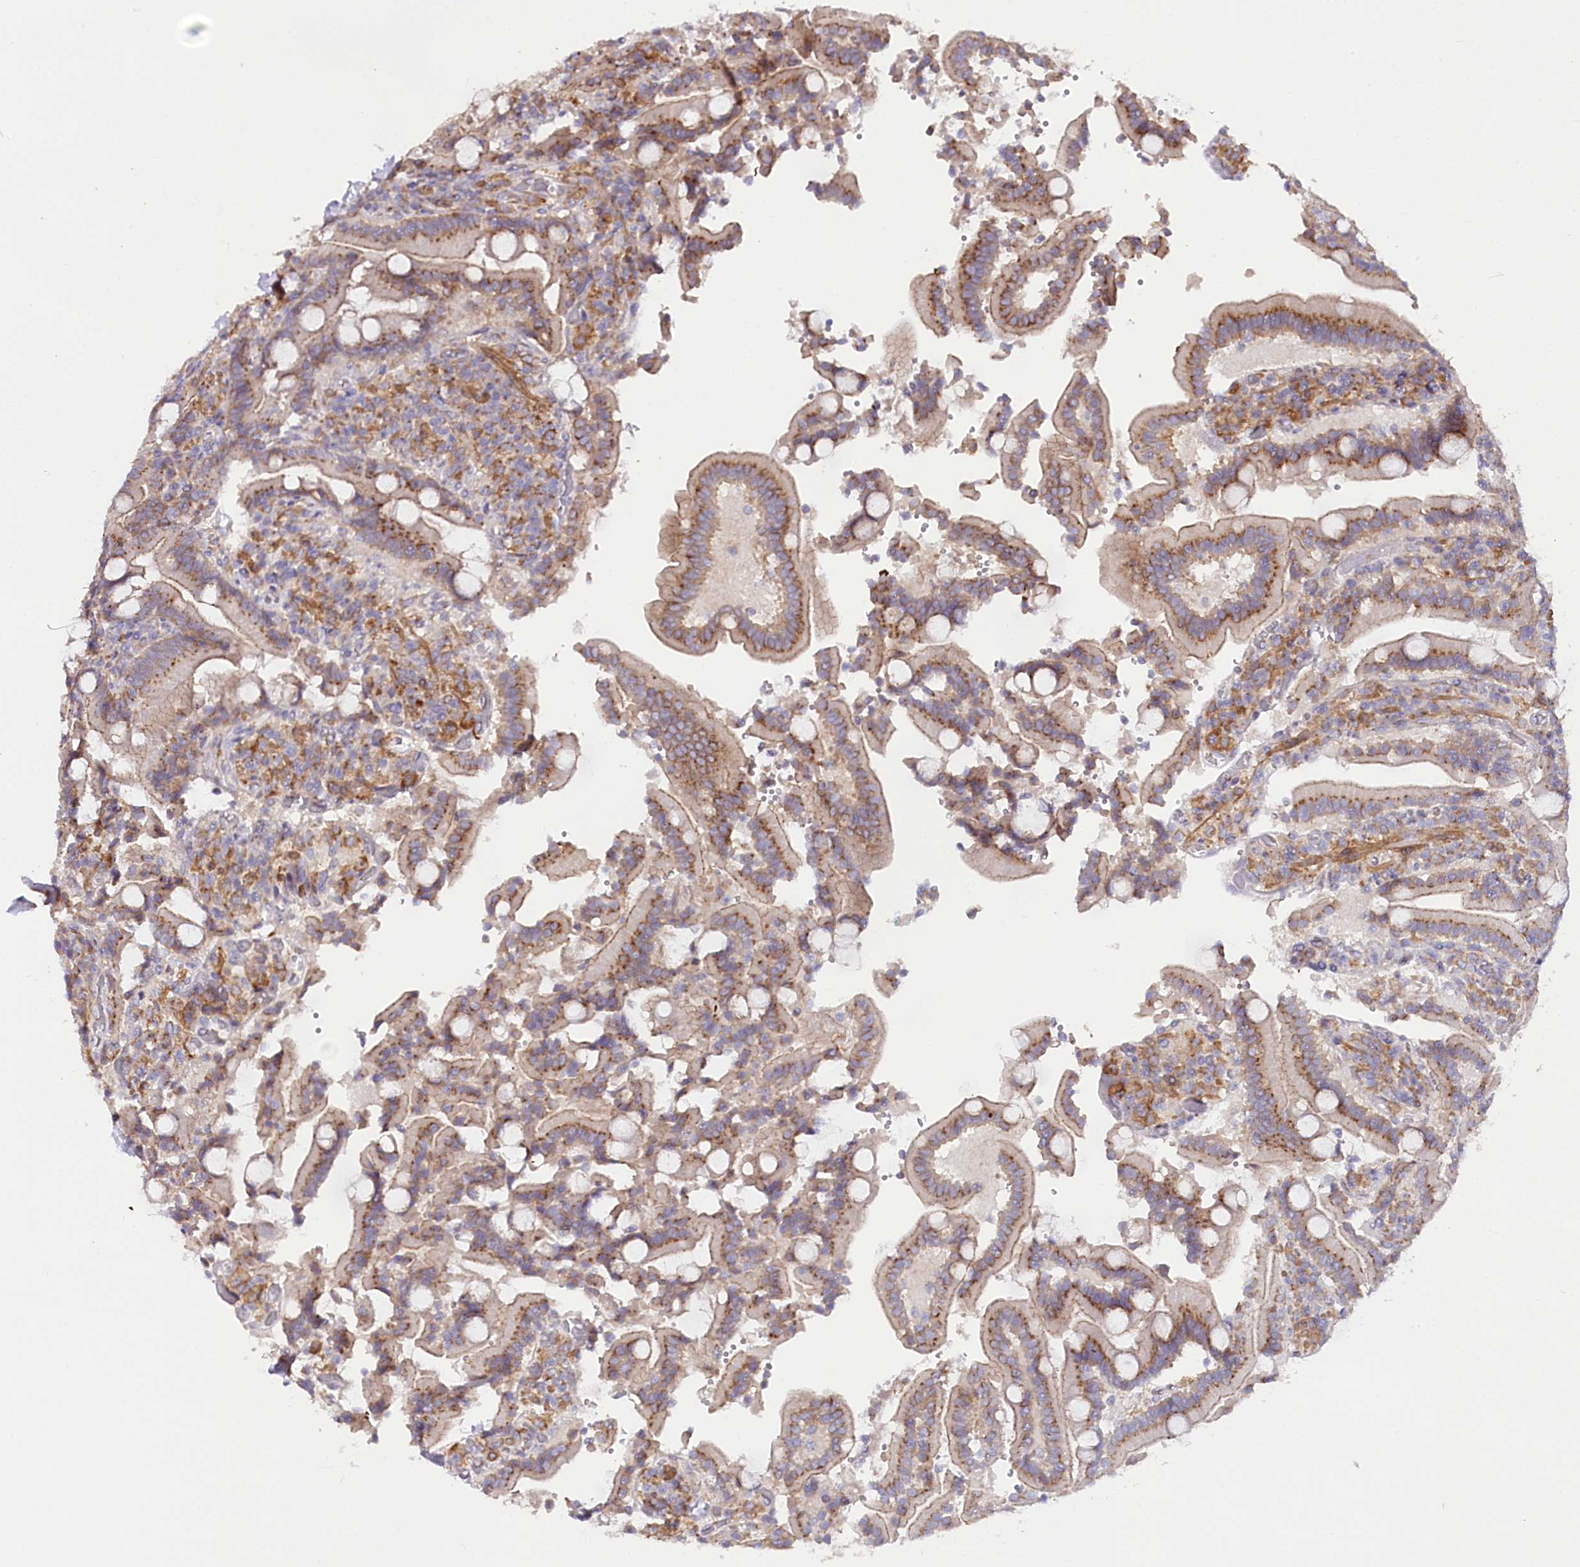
{"staining": {"intensity": "moderate", "quantity": ">75%", "location": "cytoplasmic/membranous"}, "tissue": "duodenum", "cell_type": "Glandular cells", "image_type": "normal", "snomed": [{"axis": "morphology", "description": "Normal tissue, NOS"}, {"axis": "topography", "description": "Duodenum"}], "caption": "Protein staining by immunohistochemistry reveals moderate cytoplasmic/membranous positivity in about >75% of glandular cells in unremarkable duodenum.", "gene": "STX6", "patient": {"sex": "female", "age": 62}}